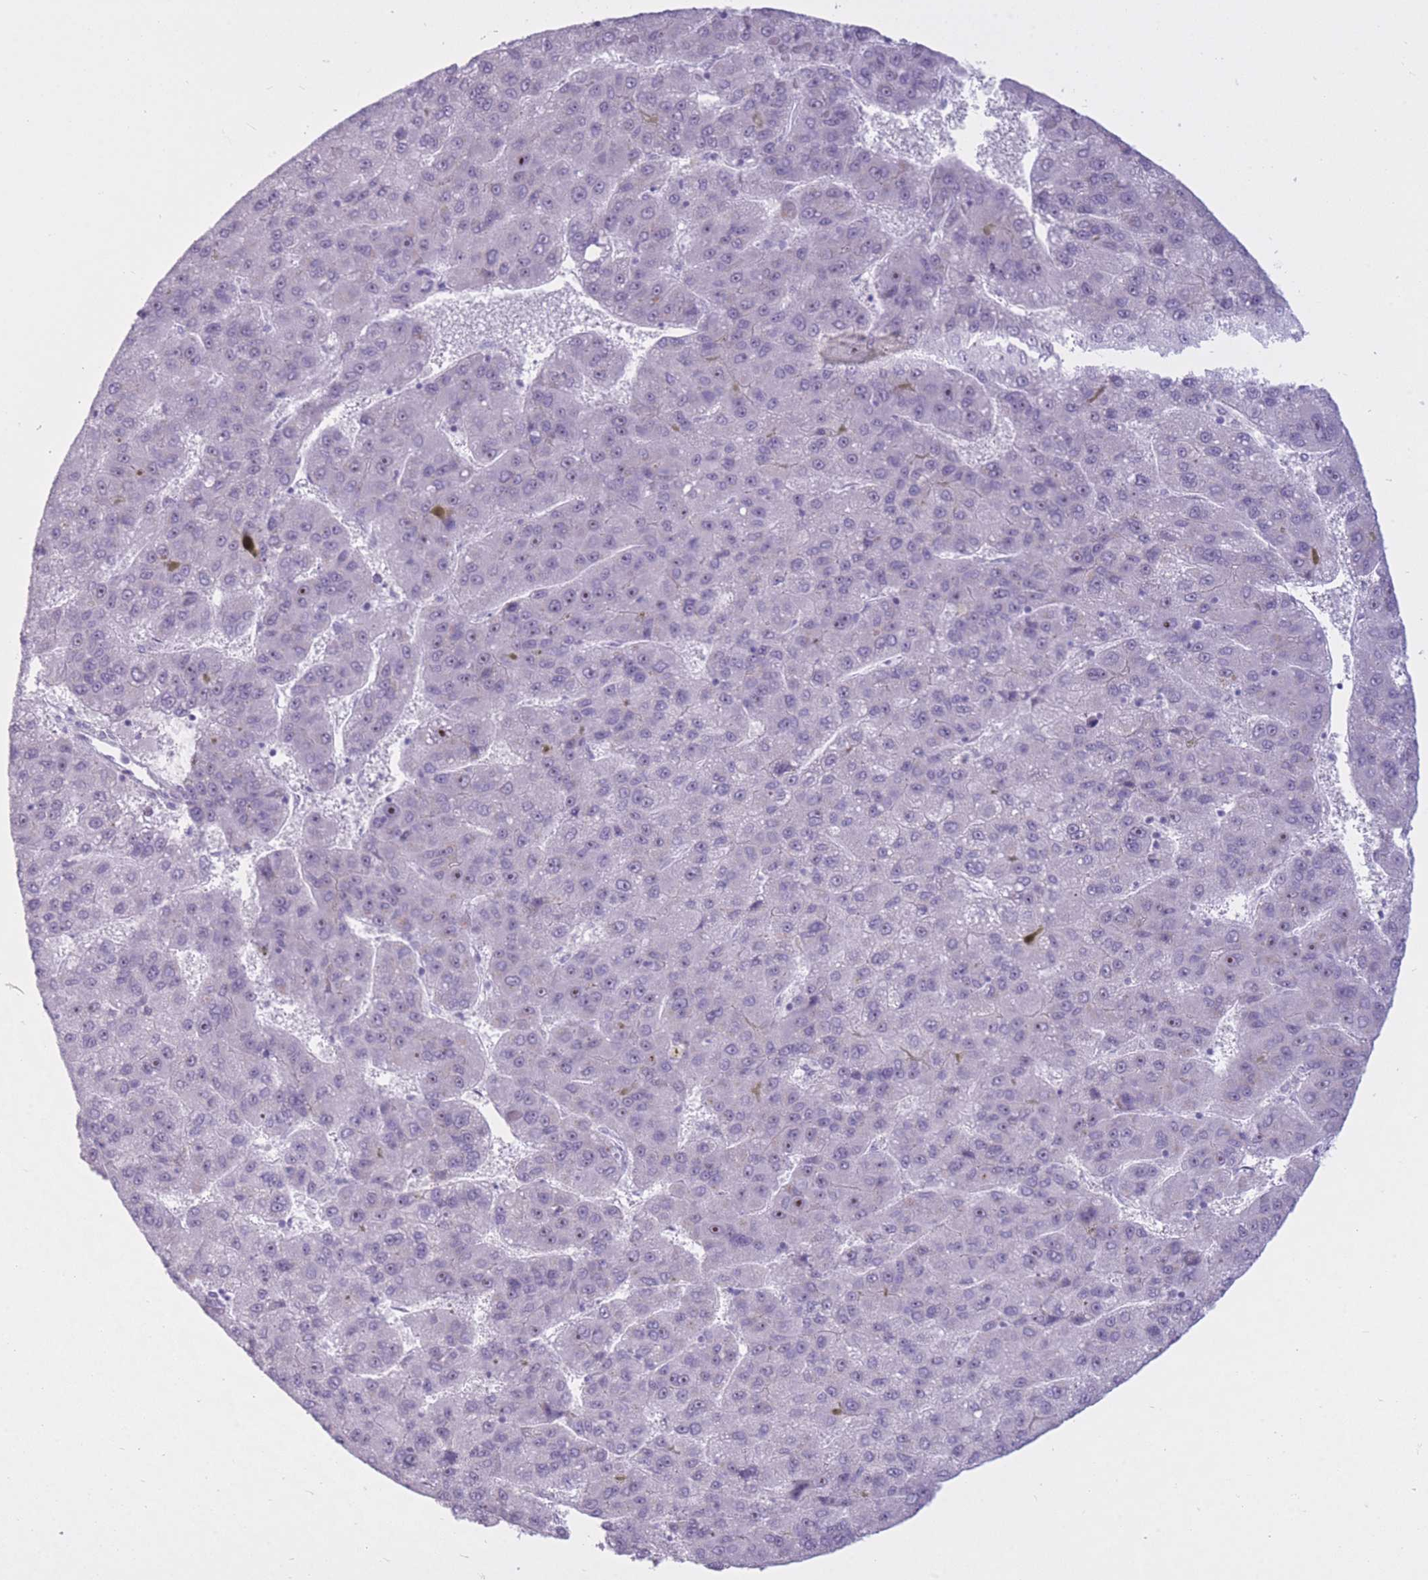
{"staining": {"intensity": "negative", "quantity": "none", "location": "none"}, "tissue": "liver cancer", "cell_type": "Tumor cells", "image_type": "cancer", "snomed": [{"axis": "morphology", "description": "Carcinoma, Hepatocellular, NOS"}, {"axis": "topography", "description": "Liver"}], "caption": "Liver cancer (hepatocellular carcinoma) was stained to show a protein in brown. There is no significant positivity in tumor cells.", "gene": "GOLGA6D", "patient": {"sex": "female", "age": 82}}